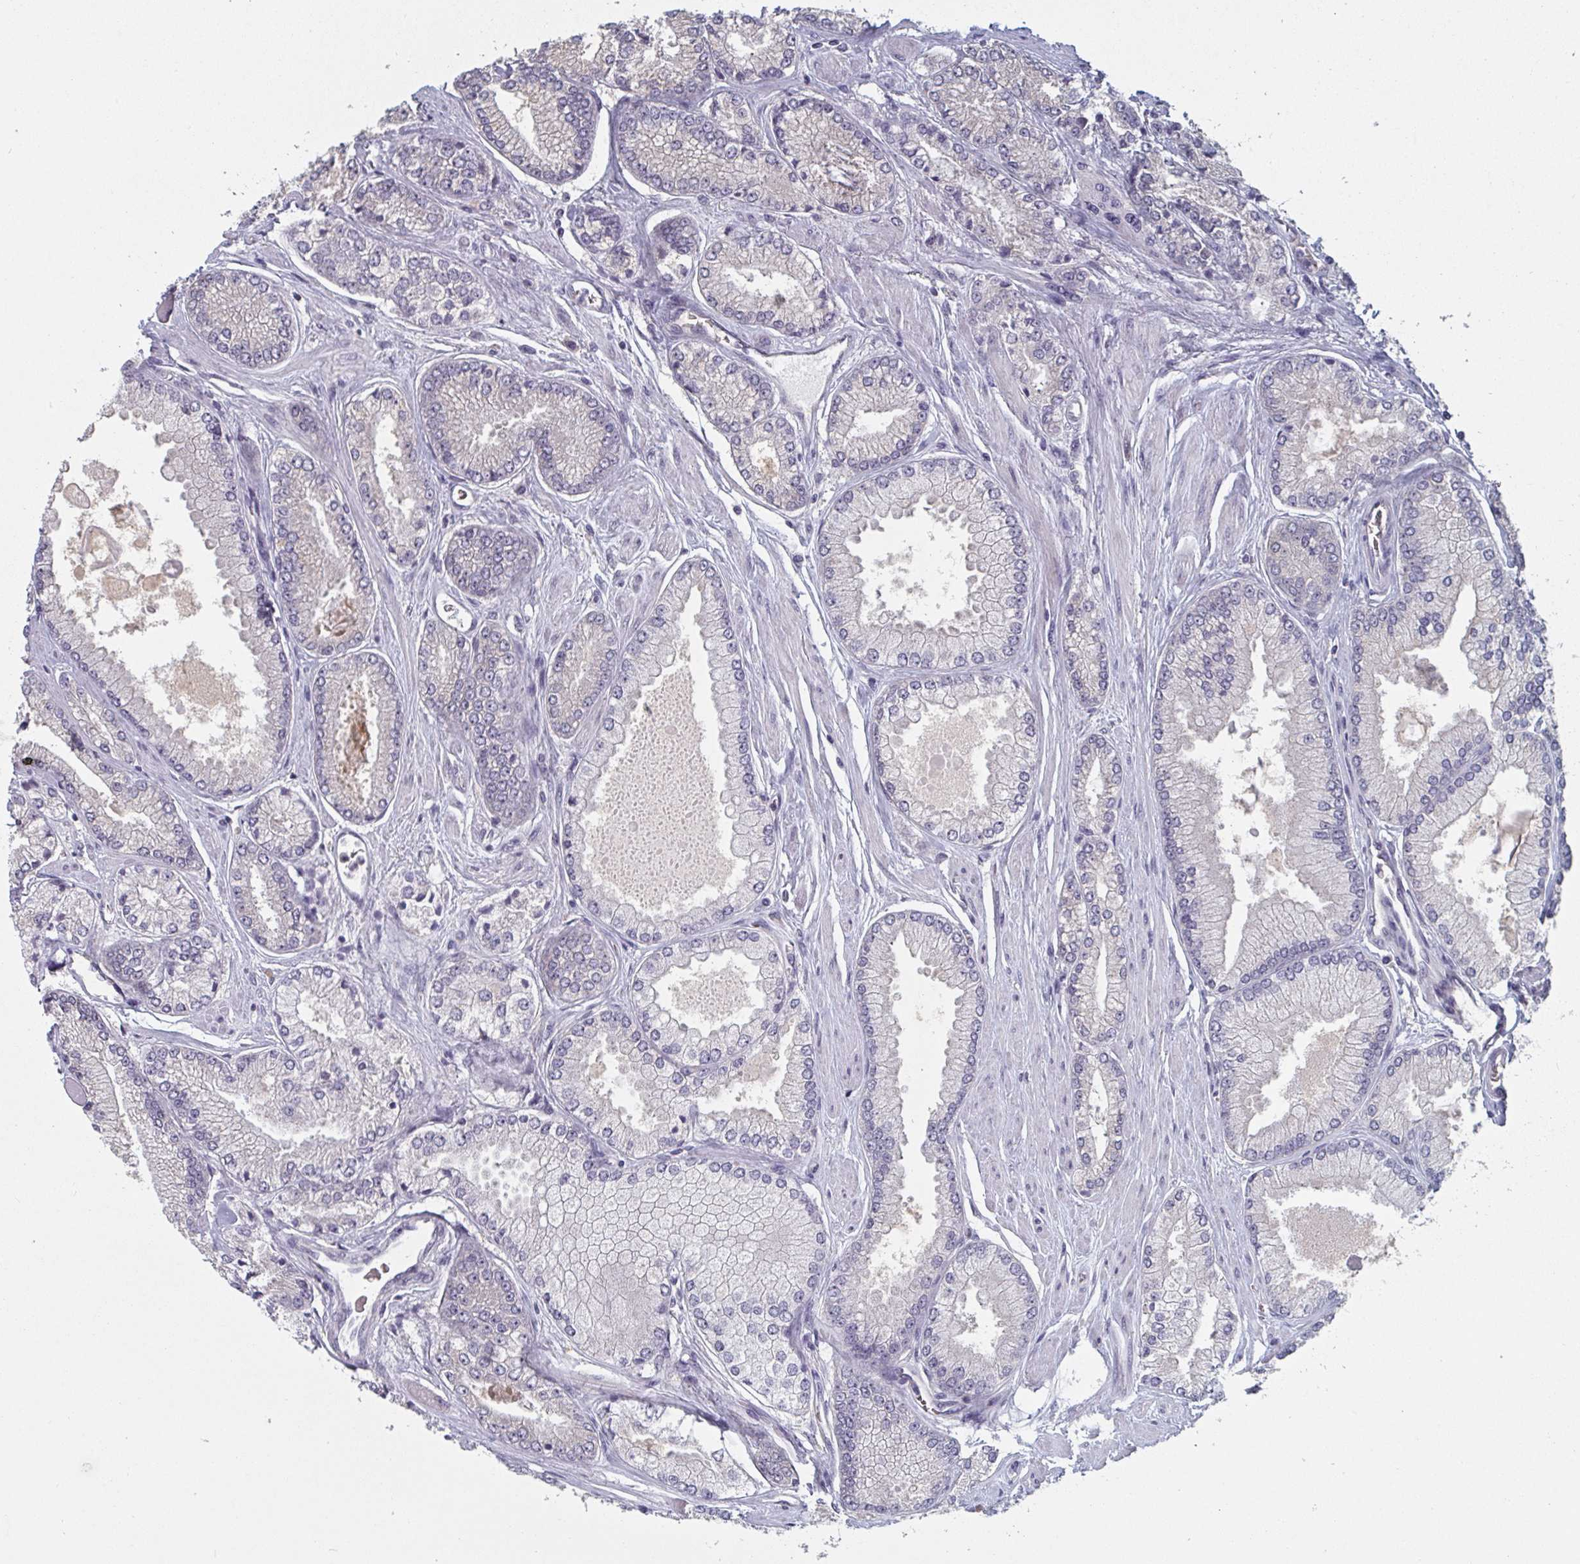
{"staining": {"intensity": "negative", "quantity": "none", "location": "none"}, "tissue": "prostate cancer", "cell_type": "Tumor cells", "image_type": "cancer", "snomed": [{"axis": "morphology", "description": "Adenocarcinoma, Low grade"}, {"axis": "topography", "description": "Prostate"}], "caption": "Immunohistochemistry of prostate cancer demonstrates no positivity in tumor cells.", "gene": "LIX1", "patient": {"sex": "male", "age": 67}}